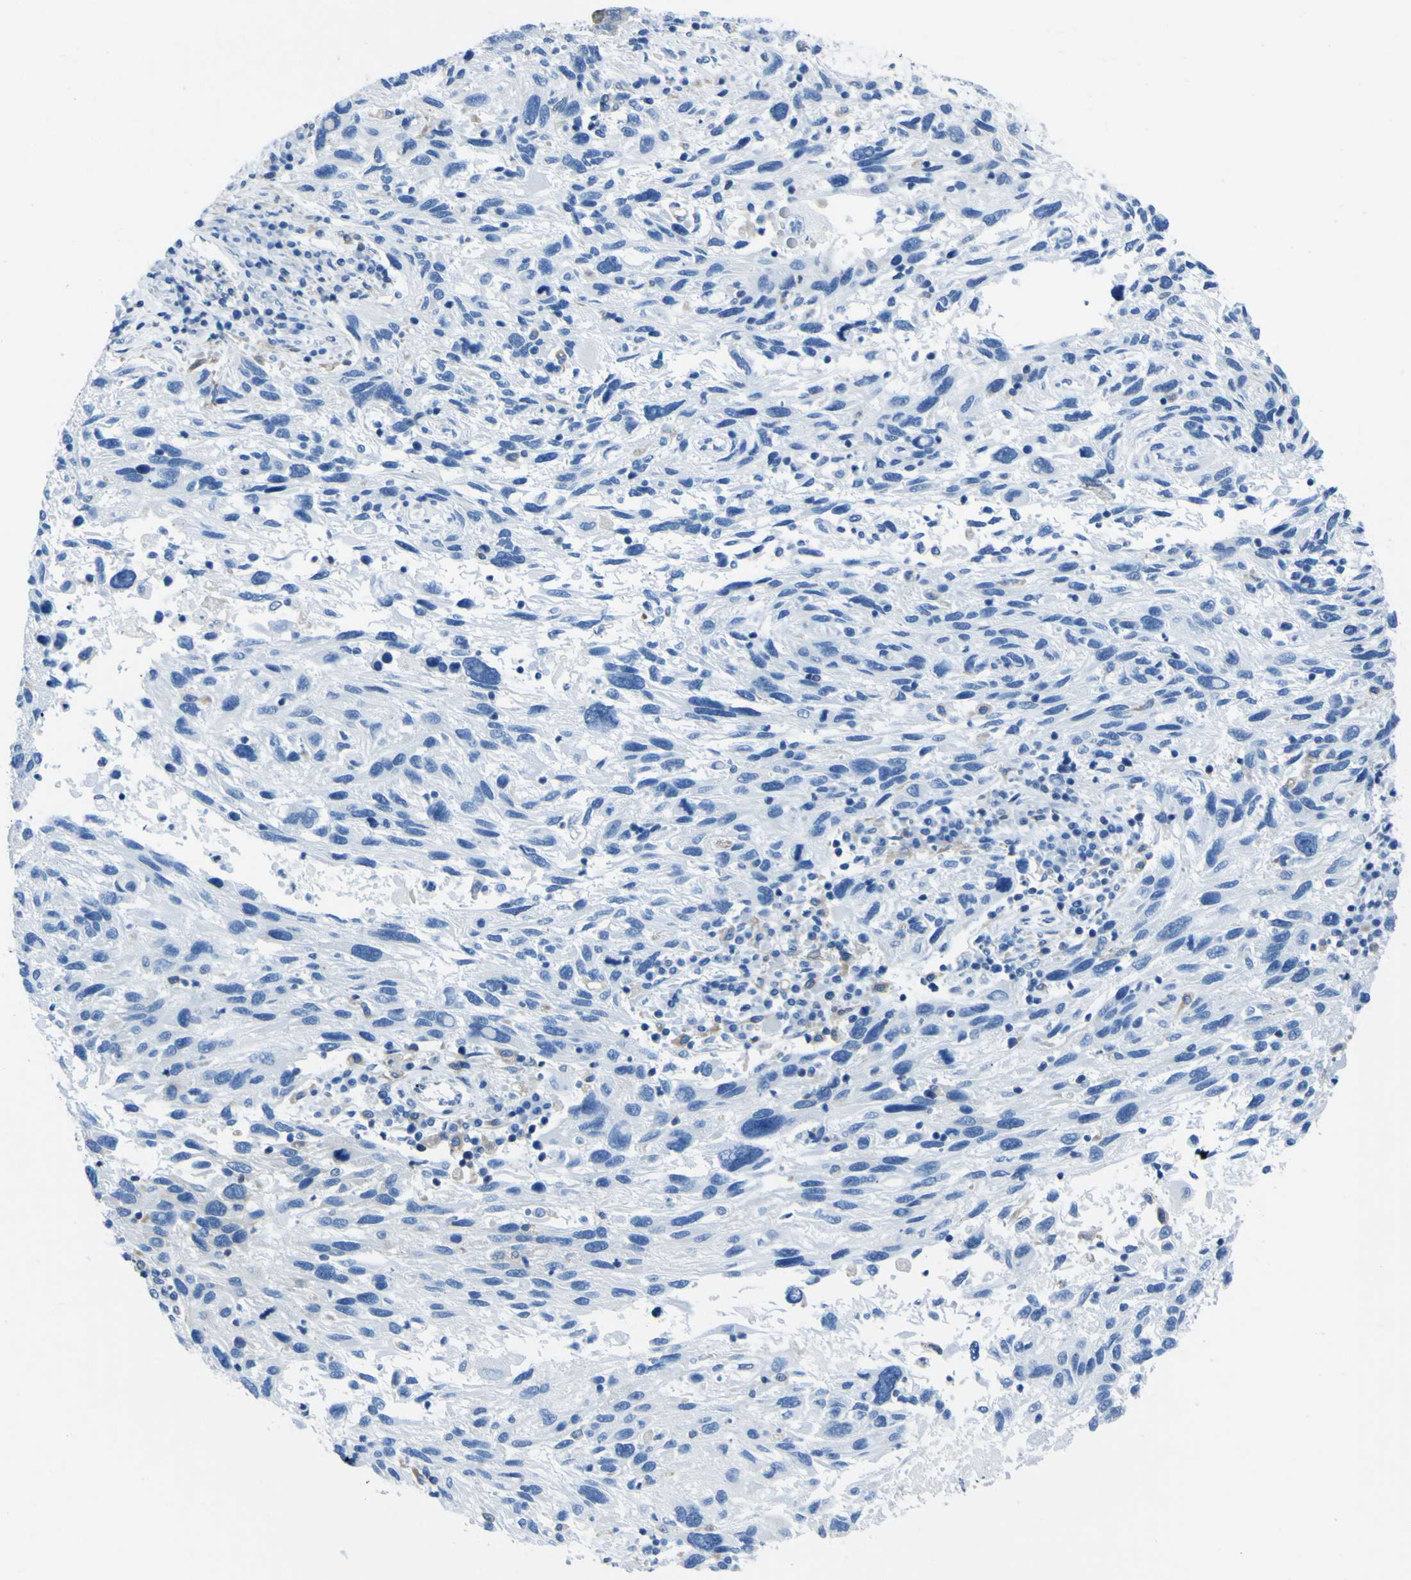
{"staining": {"intensity": "moderate", "quantity": "25%-75%", "location": "cytoplasmic/membranous"}, "tissue": "melanoma", "cell_type": "Tumor cells", "image_type": "cancer", "snomed": [{"axis": "morphology", "description": "Malignant melanoma, NOS"}, {"axis": "topography", "description": "Skin"}], "caption": "The histopathology image exhibits a brown stain indicating the presence of a protein in the cytoplasmic/membranous of tumor cells in melanoma. (DAB IHC with brightfield microscopy, high magnification).", "gene": "STIM1", "patient": {"sex": "male", "age": 53}}